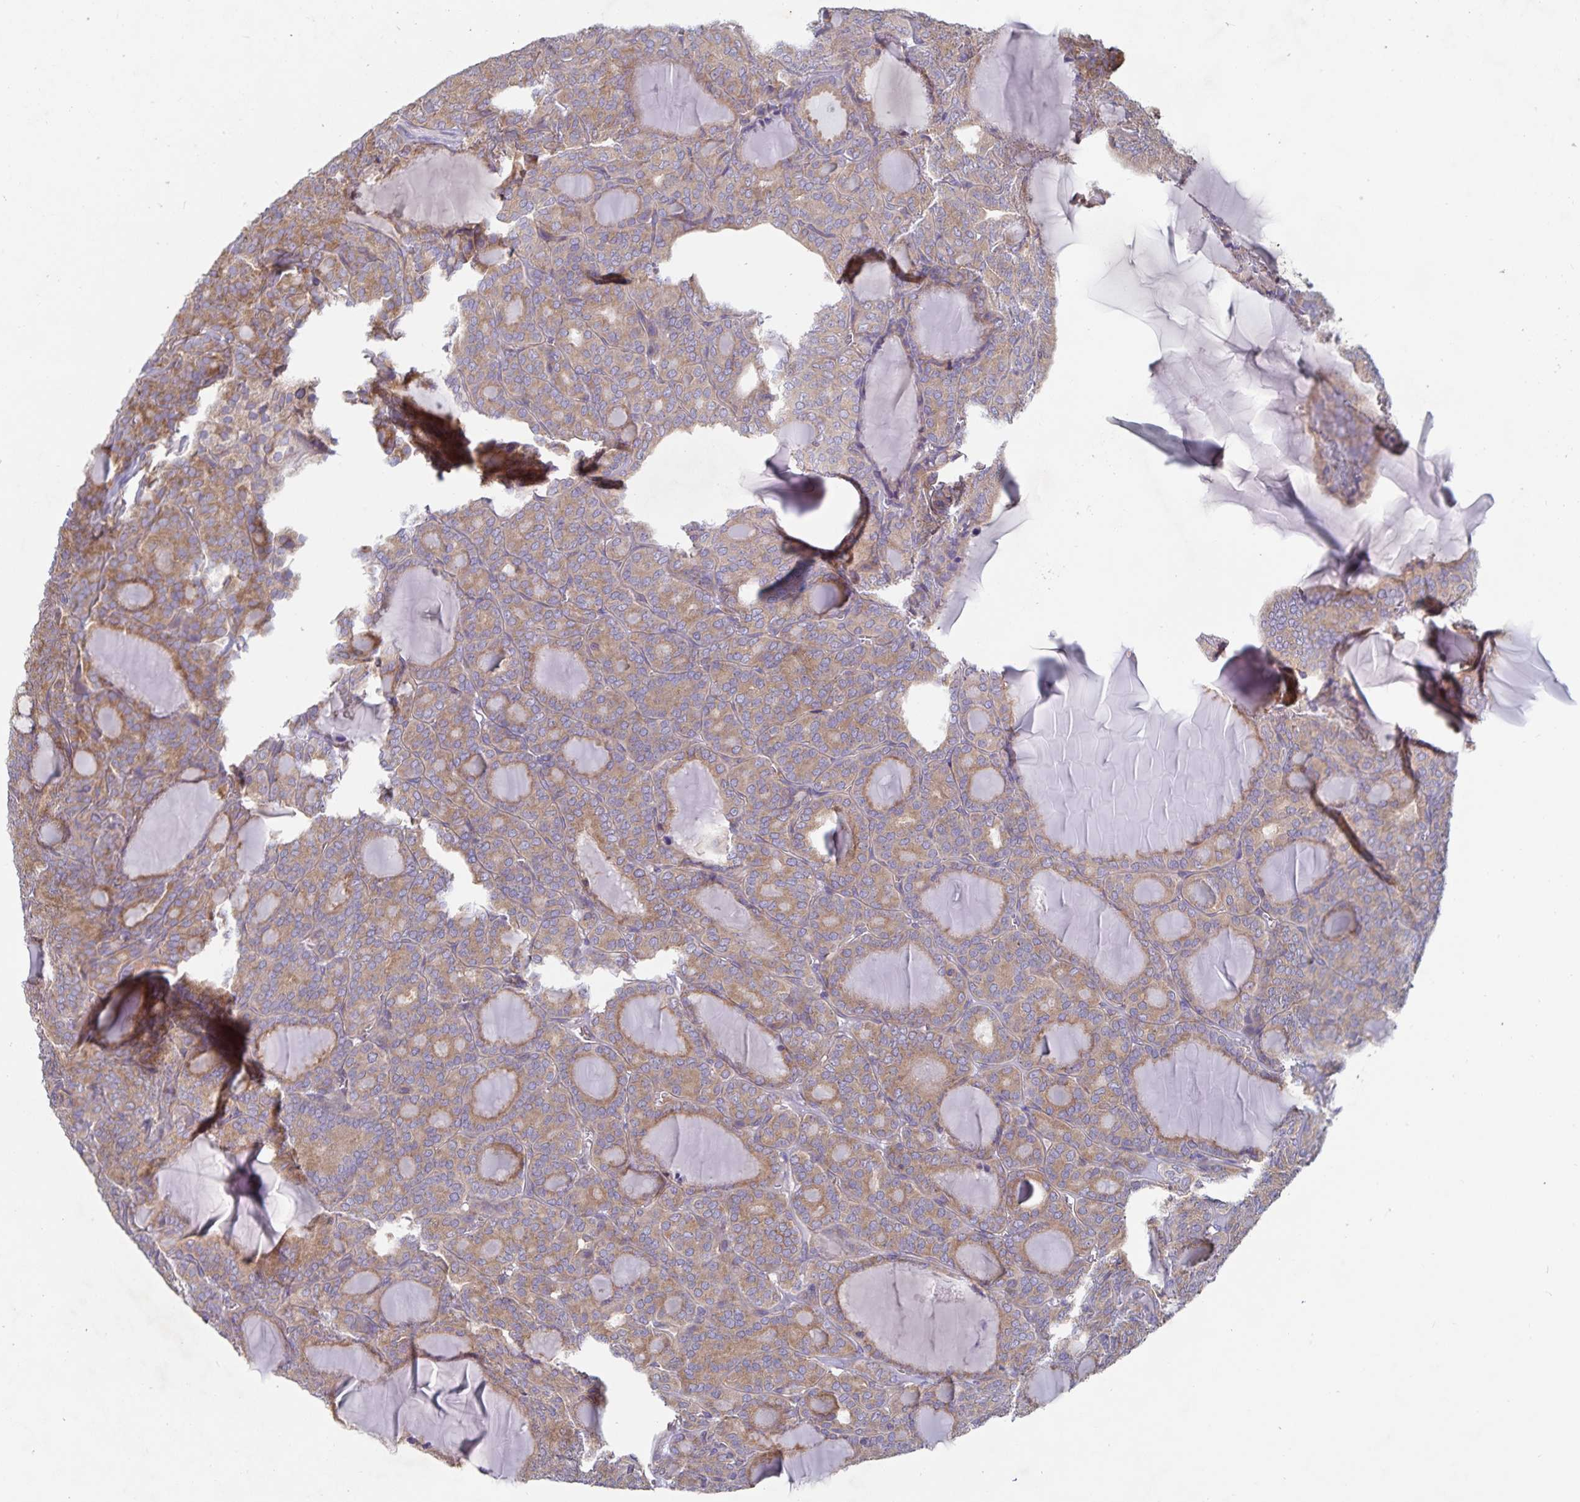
{"staining": {"intensity": "moderate", "quantity": ">75%", "location": "cytoplasmic/membranous"}, "tissue": "thyroid cancer", "cell_type": "Tumor cells", "image_type": "cancer", "snomed": [{"axis": "morphology", "description": "Follicular adenoma carcinoma, NOS"}, {"axis": "topography", "description": "Thyroid gland"}], "caption": "Moderate cytoplasmic/membranous protein expression is identified in approximately >75% of tumor cells in thyroid cancer (follicular adenoma carcinoma).", "gene": "FAM120A", "patient": {"sex": "male", "age": 74}}